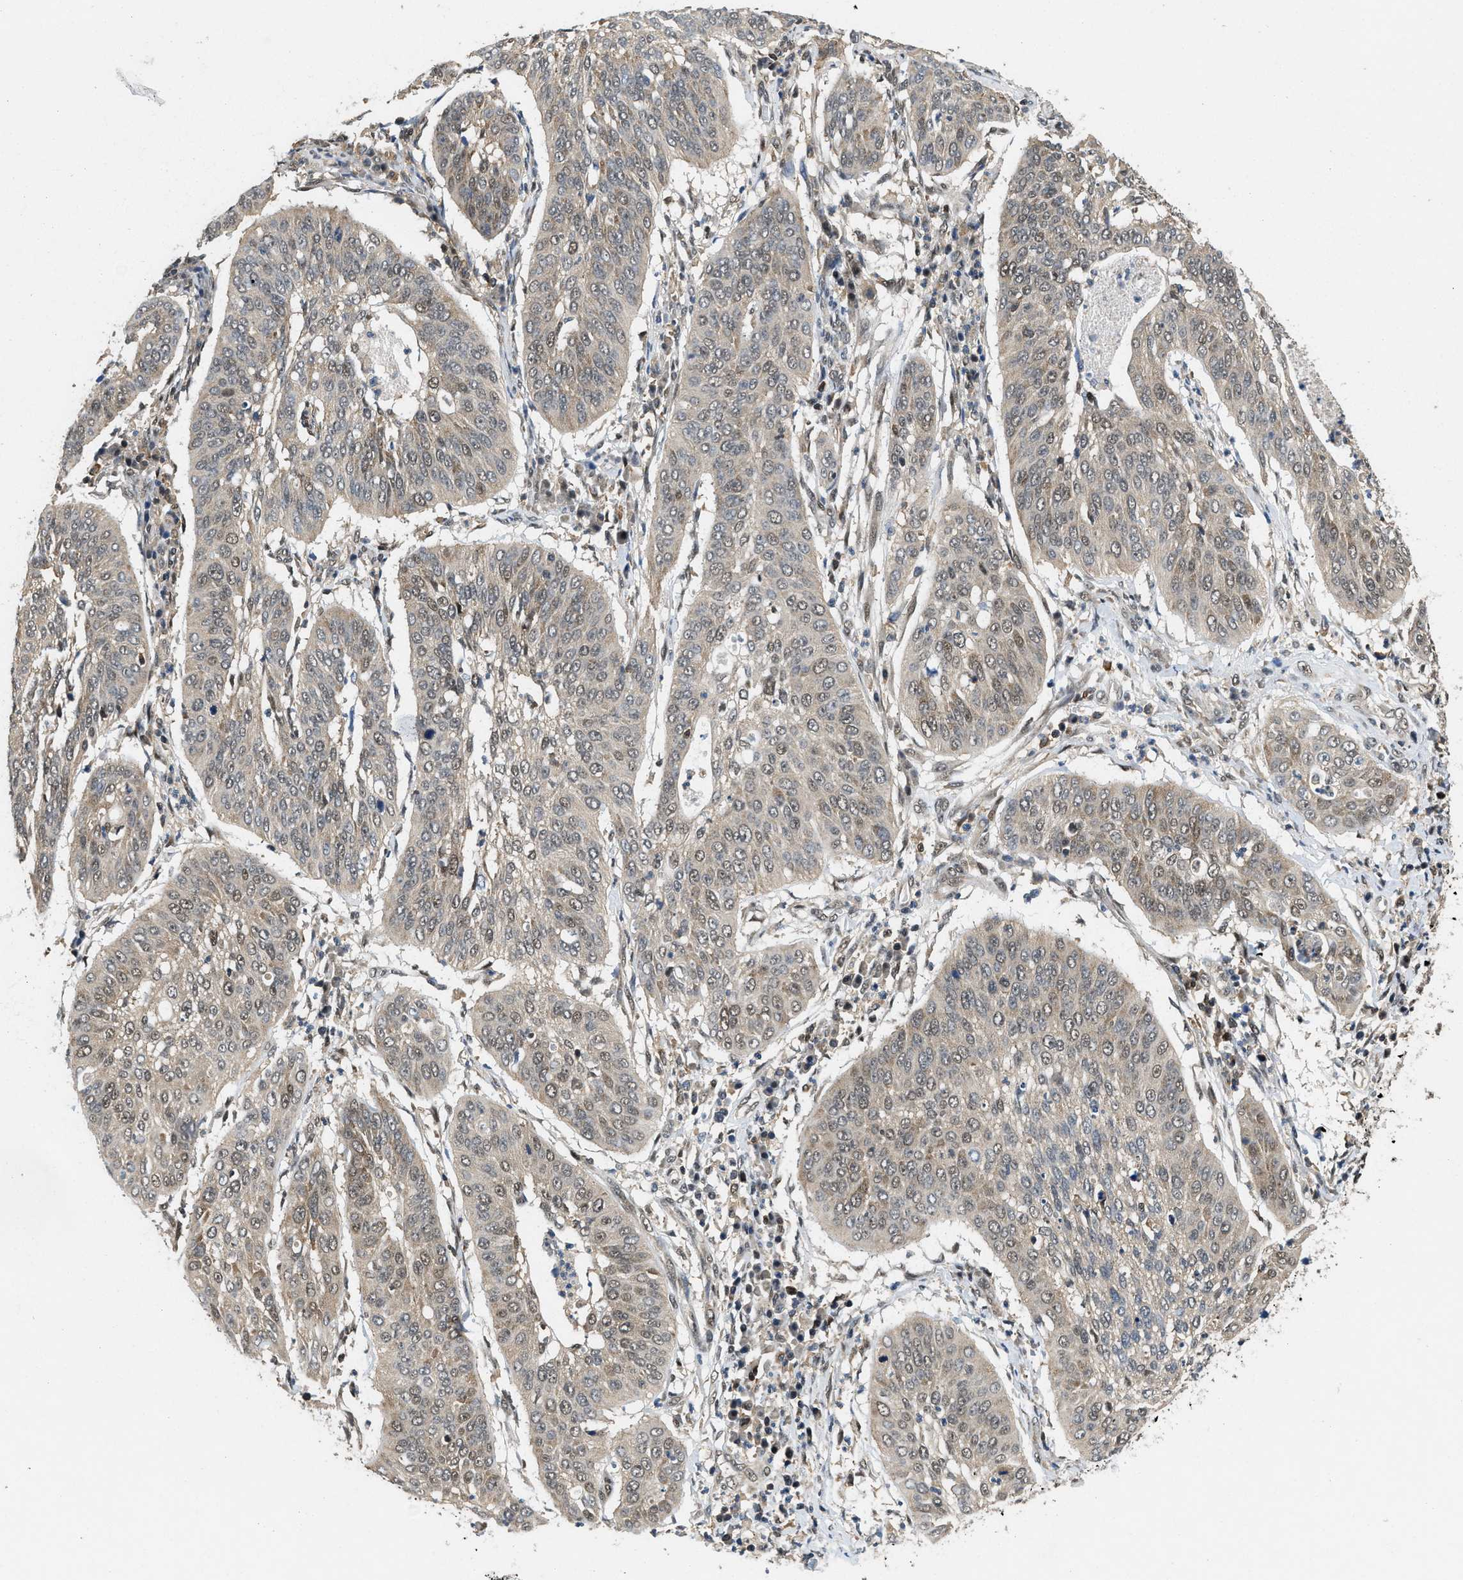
{"staining": {"intensity": "weak", "quantity": ">75%", "location": "cytoplasmic/membranous,nuclear"}, "tissue": "cervical cancer", "cell_type": "Tumor cells", "image_type": "cancer", "snomed": [{"axis": "morphology", "description": "Normal tissue, NOS"}, {"axis": "morphology", "description": "Squamous cell carcinoma, NOS"}, {"axis": "topography", "description": "Cervix"}], "caption": "This is a photomicrograph of IHC staining of squamous cell carcinoma (cervical), which shows weak positivity in the cytoplasmic/membranous and nuclear of tumor cells.", "gene": "ATF7IP", "patient": {"sex": "female", "age": 39}}